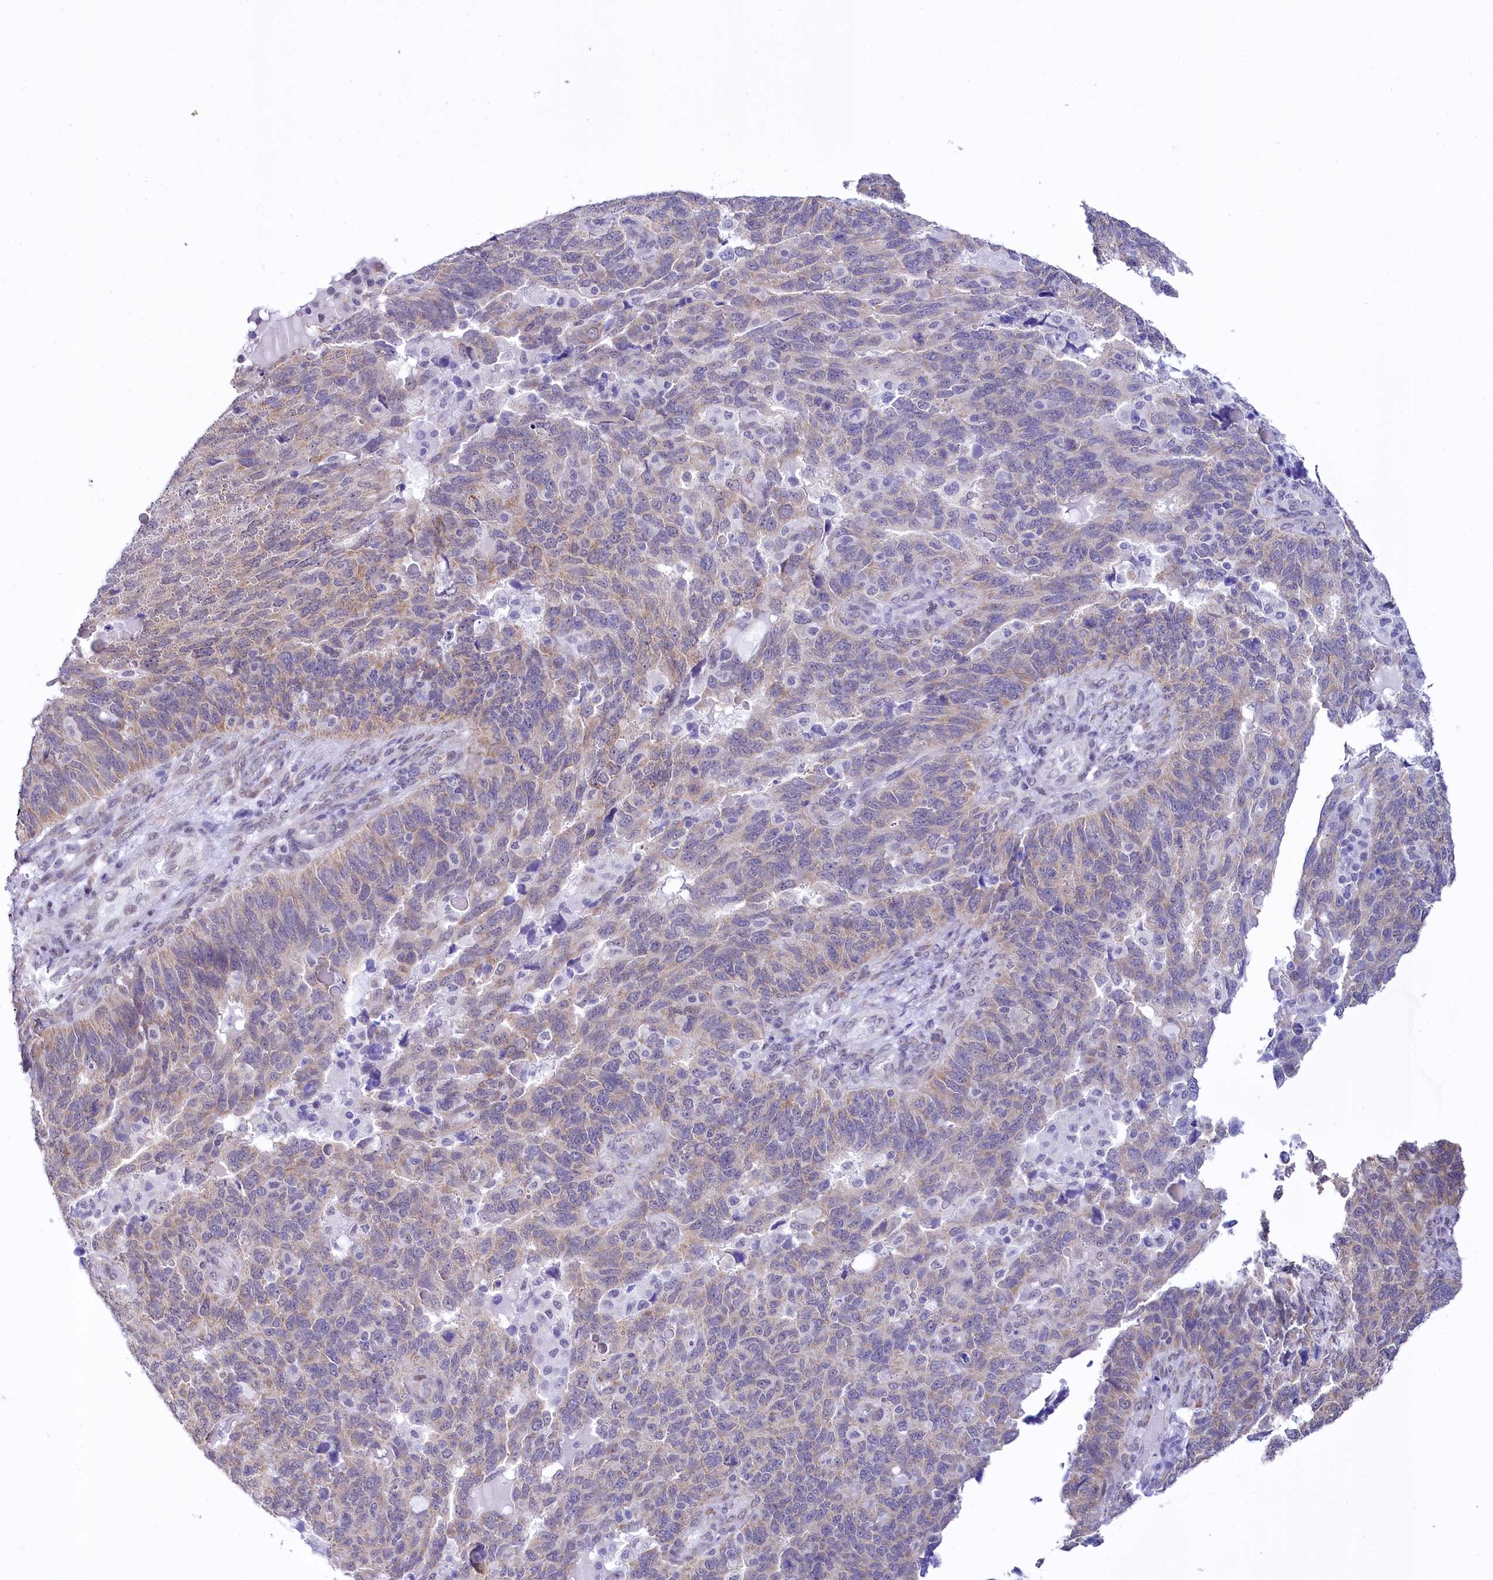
{"staining": {"intensity": "weak", "quantity": "25%-75%", "location": "cytoplasmic/membranous,nuclear"}, "tissue": "endometrial cancer", "cell_type": "Tumor cells", "image_type": "cancer", "snomed": [{"axis": "morphology", "description": "Adenocarcinoma, NOS"}, {"axis": "topography", "description": "Endometrium"}], "caption": "IHC of adenocarcinoma (endometrial) reveals low levels of weak cytoplasmic/membranous and nuclear staining in about 25%-75% of tumor cells. The staining was performed using DAB to visualize the protein expression in brown, while the nuclei were stained in blue with hematoxylin (Magnification: 20x).", "gene": "SPATS2", "patient": {"sex": "female", "age": 66}}